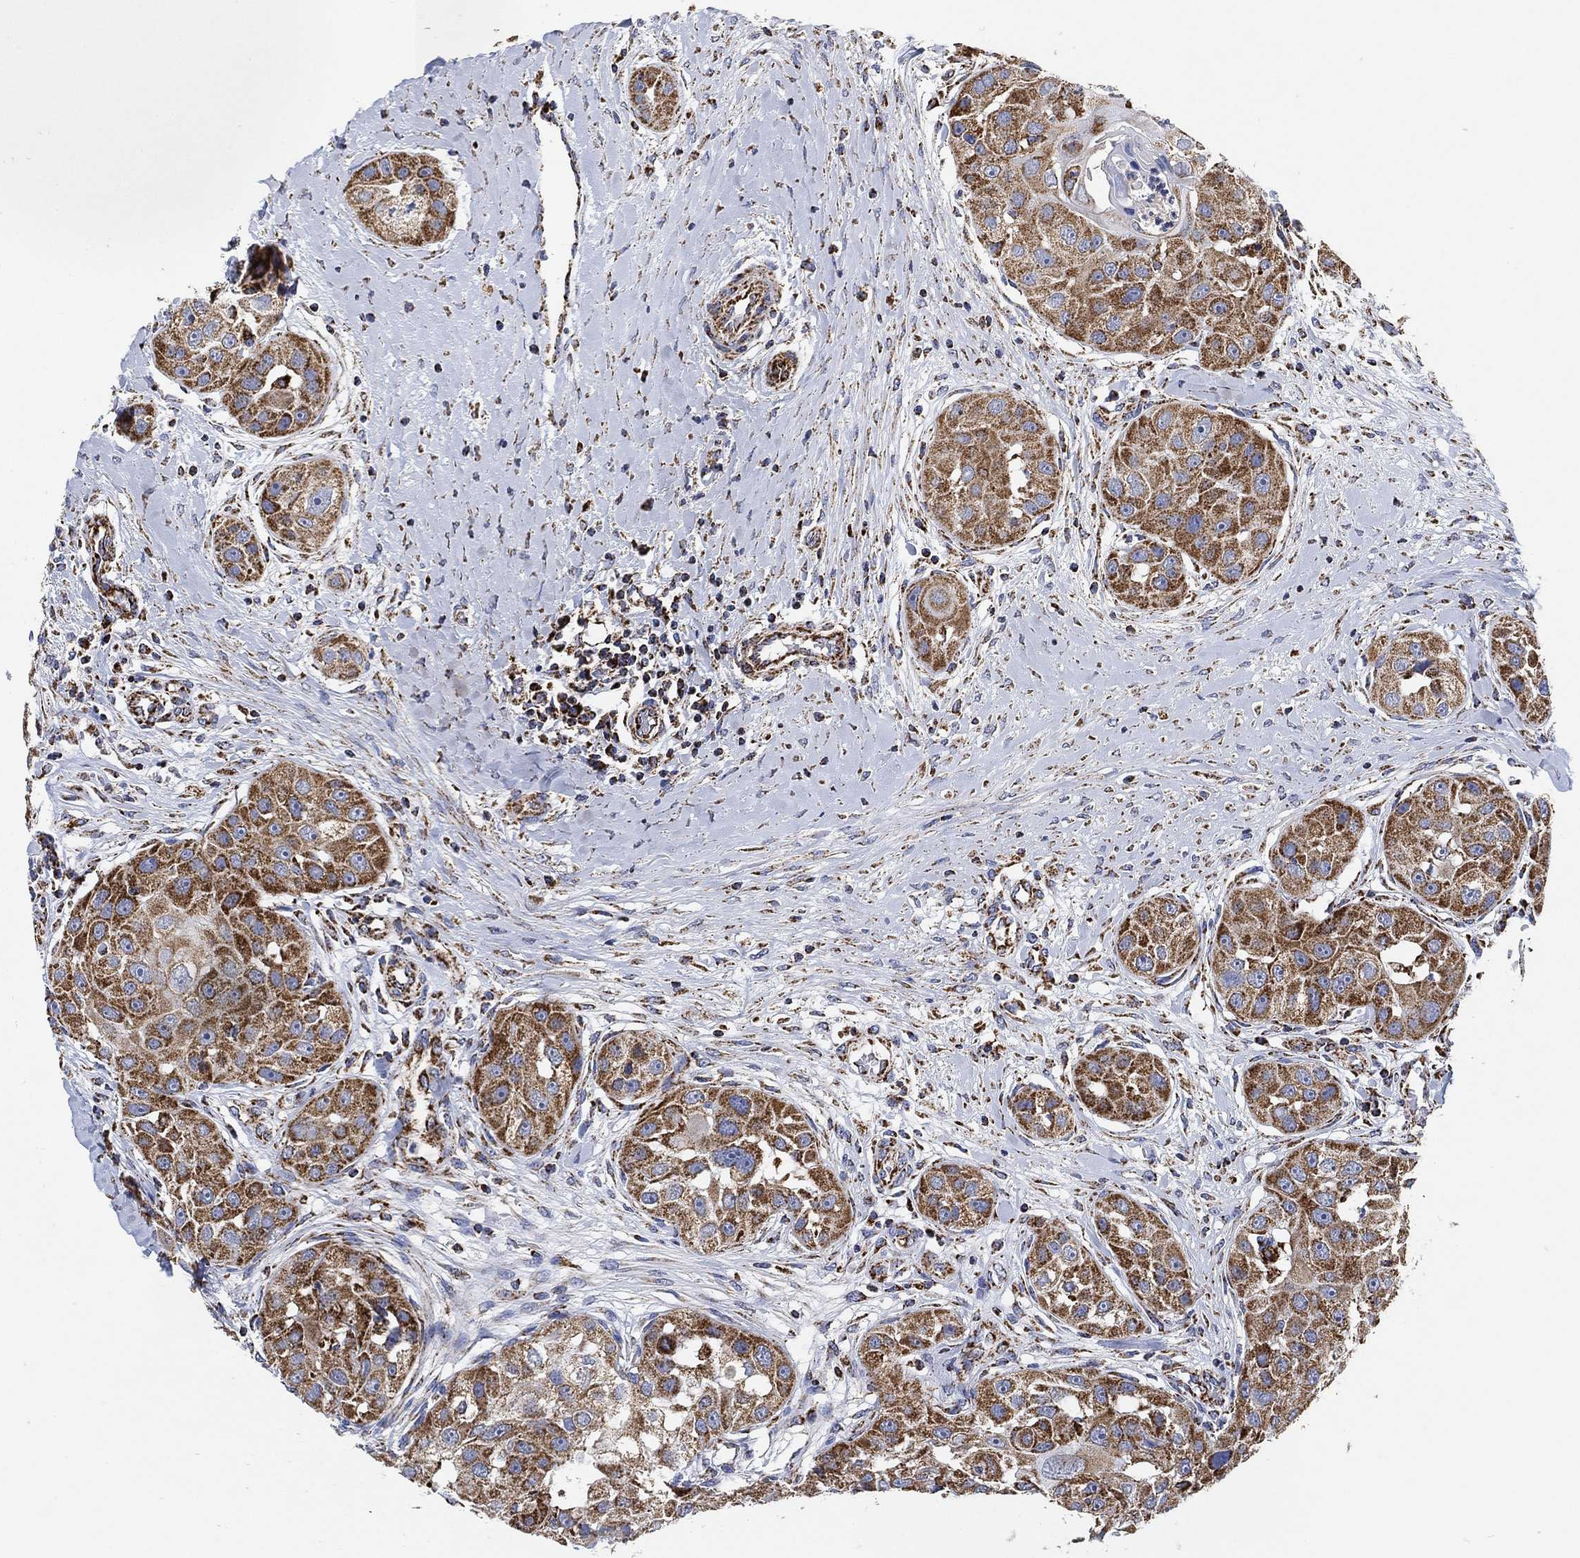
{"staining": {"intensity": "strong", "quantity": ">75%", "location": "cytoplasmic/membranous"}, "tissue": "head and neck cancer", "cell_type": "Tumor cells", "image_type": "cancer", "snomed": [{"axis": "morphology", "description": "Normal tissue, NOS"}, {"axis": "morphology", "description": "Squamous cell carcinoma, NOS"}, {"axis": "topography", "description": "Skeletal muscle"}, {"axis": "topography", "description": "Head-Neck"}], "caption": "DAB (3,3'-diaminobenzidine) immunohistochemical staining of human head and neck squamous cell carcinoma displays strong cytoplasmic/membranous protein positivity in about >75% of tumor cells.", "gene": "NDUFS3", "patient": {"sex": "male", "age": 51}}